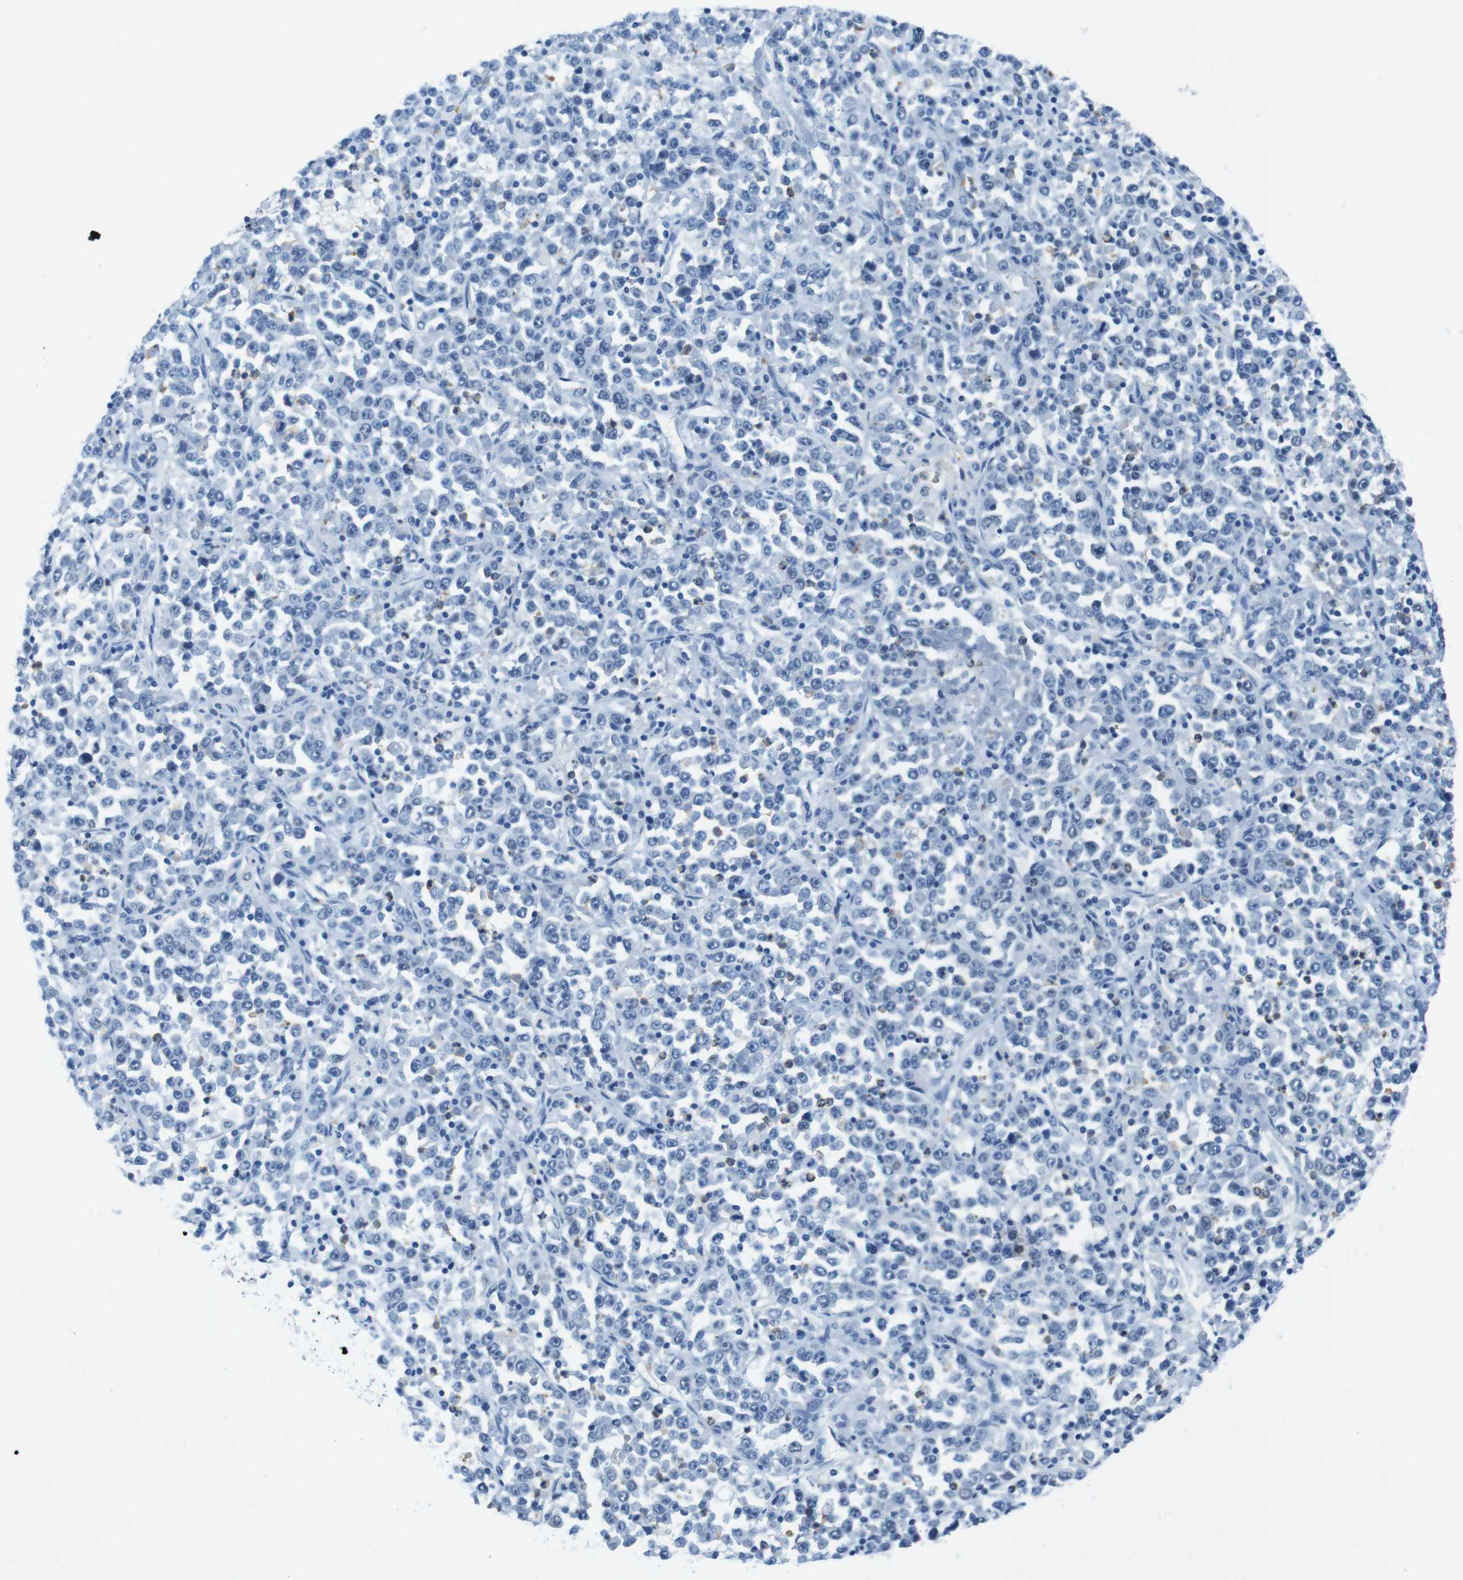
{"staining": {"intensity": "negative", "quantity": "none", "location": "none"}, "tissue": "stomach cancer", "cell_type": "Tumor cells", "image_type": "cancer", "snomed": [{"axis": "morphology", "description": "Normal tissue, NOS"}, {"axis": "morphology", "description": "Adenocarcinoma, NOS"}, {"axis": "topography", "description": "Stomach, upper"}, {"axis": "topography", "description": "Stomach"}], "caption": "A histopathology image of stomach cancer (adenocarcinoma) stained for a protein reveals no brown staining in tumor cells. (DAB (3,3'-diaminobenzidine) immunohistochemistry (IHC) with hematoxylin counter stain).", "gene": "CTAG1B", "patient": {"sex": "male", "age": 59}}